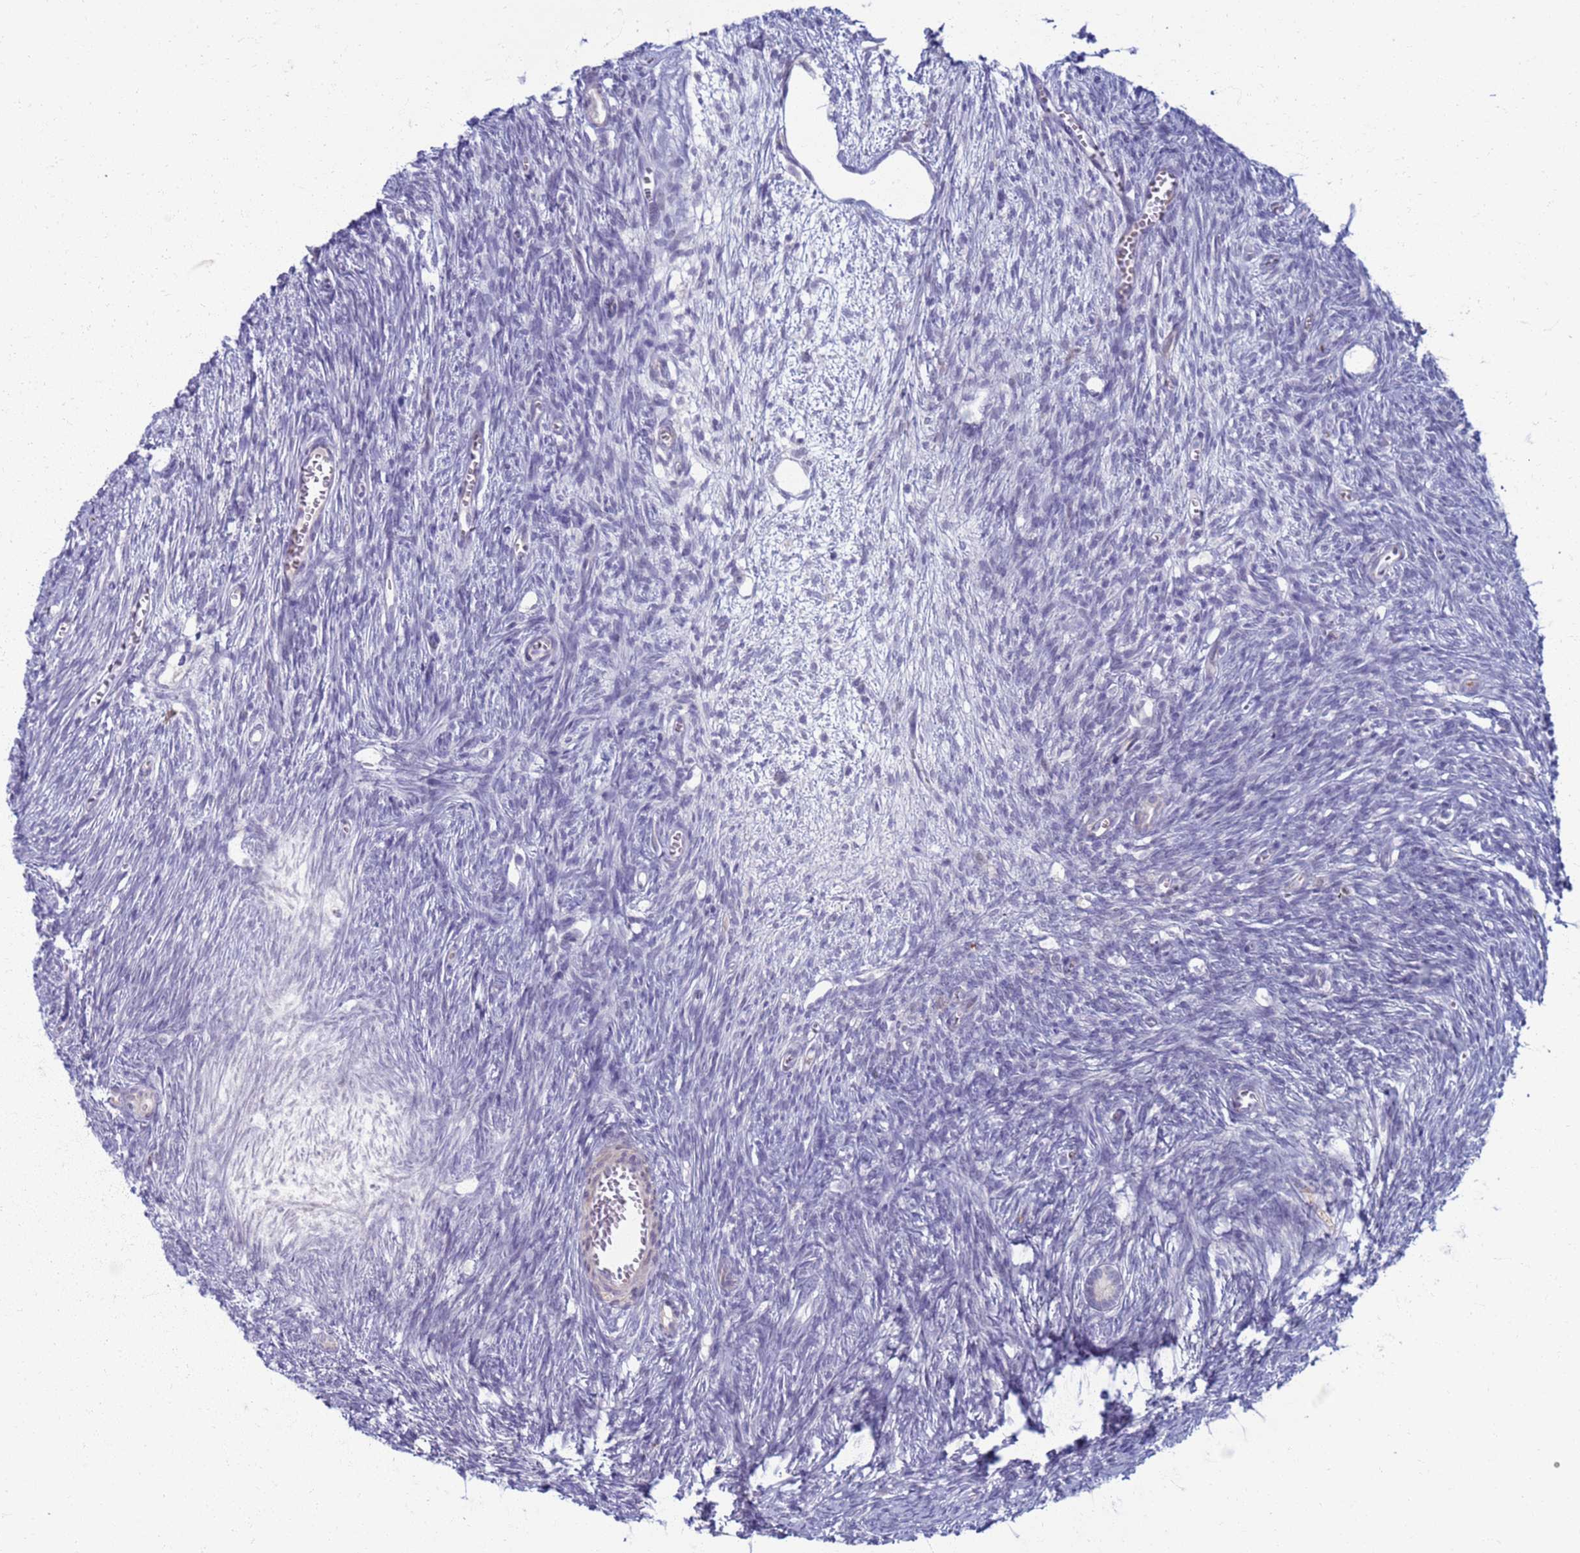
{"staining": {"intensity": "negative", "quantity": "none", "location": "none"}, "tissue": "ovary", "cell_type": "Follicle cells", "image_type": "normal", "snomed": [{"axis": "morphology", "description": "Normal tissue, NOS"}, {"axis": "topography", "description": "Ovary"}], "caption": "DAB (3,3'-diaminobenzidine) immunohistochemical staining of benign ovary demonstrates no significant staining in follicle cells.", "gene": "CLCA2", "patient": {"sex": "female", "age": 44}}